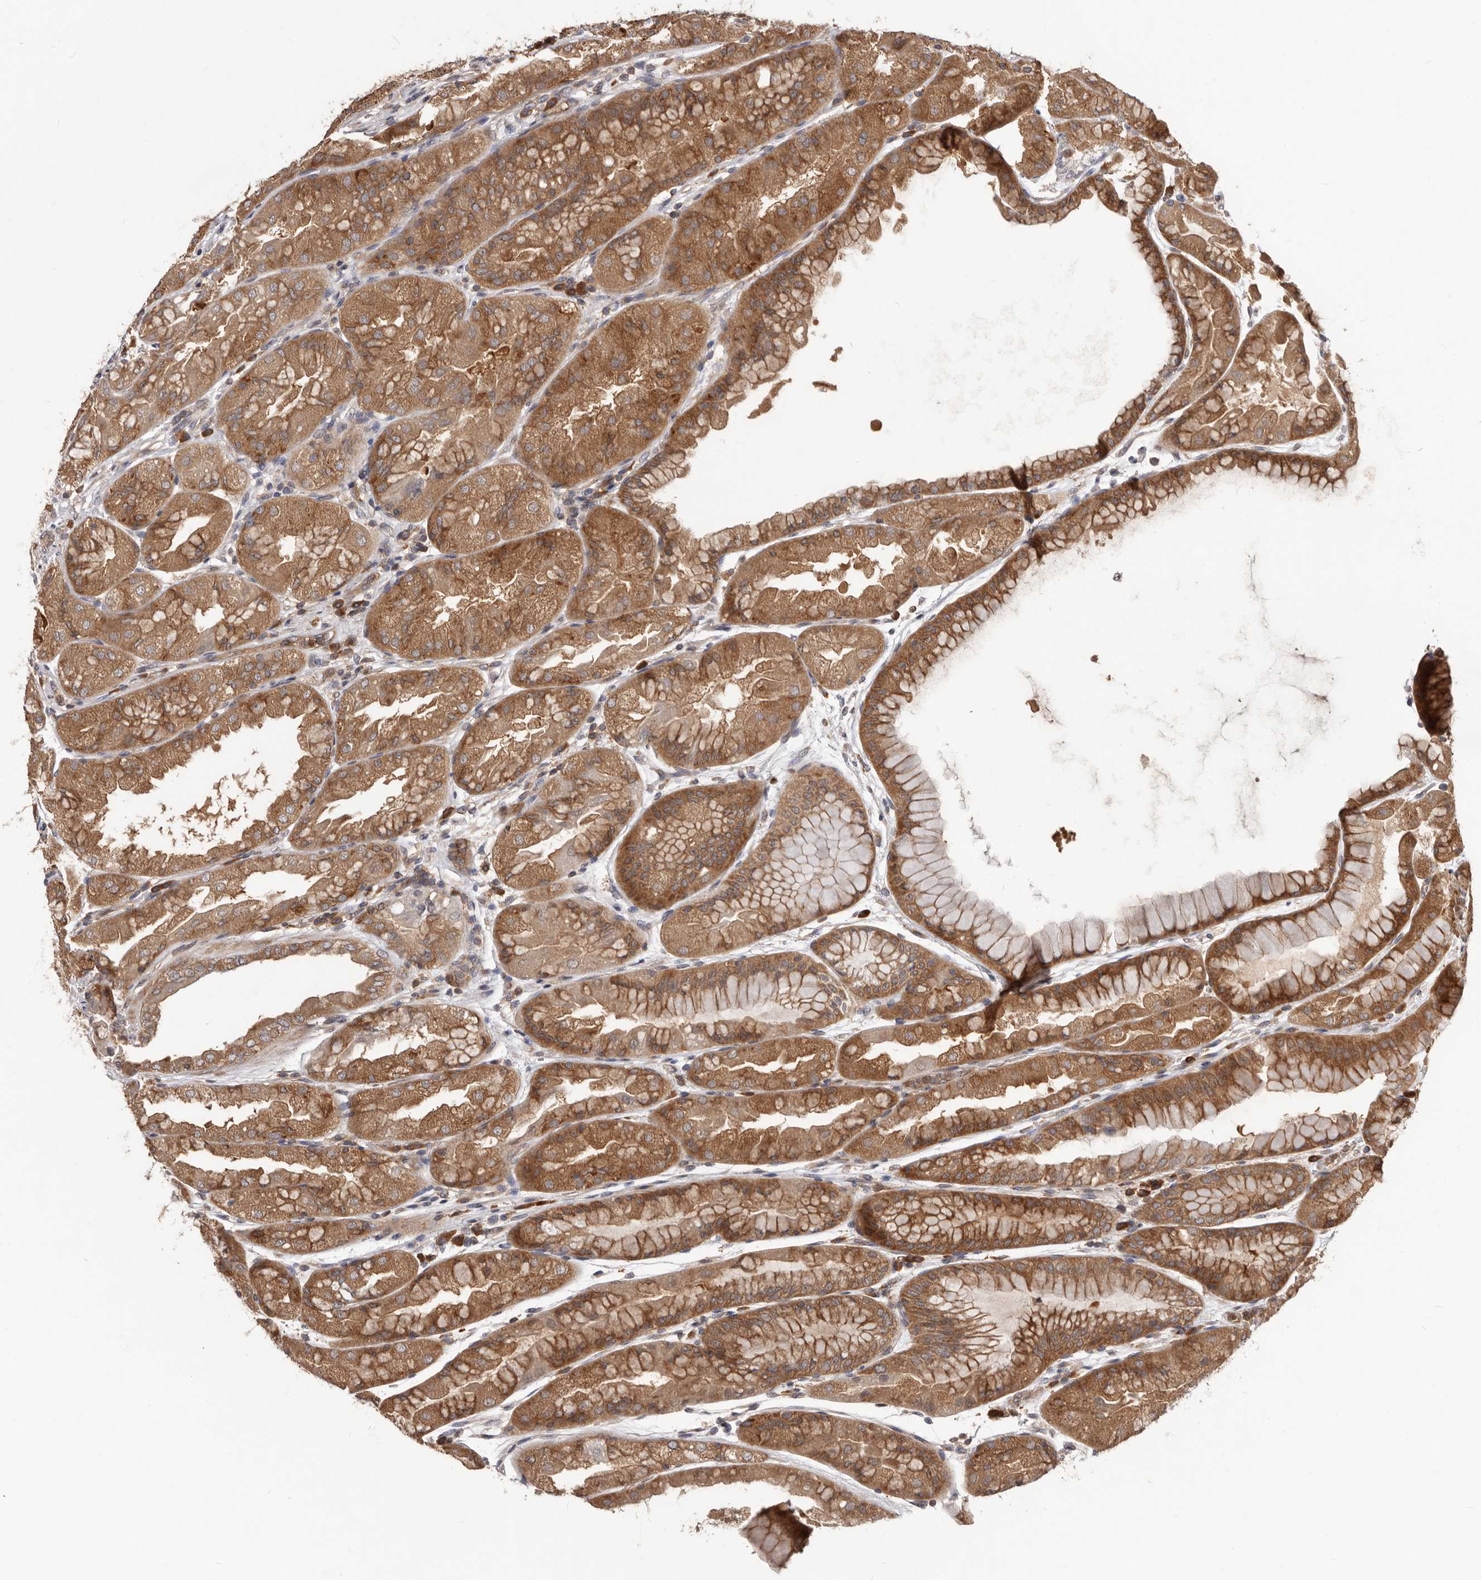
{"staining": {"intensity": "strong", "quantity": ">75%", "location": "cytoplasmic/membranous"}, "tissue": "stomach", "cell_type": "Glandular cells", "image_type": "normal", "snomed": [{"axis": "morphology", "description": "Normal tissue, NOS"}, {"axis": "topography", "description": "Stomach, upper"}], "caption": "A high amount of strong cytoplasmic/membranous expression is identified in about >75% of glandular cells in normal stomach. (DAB IHC with brightfield microscopy, high magnification).", "gene": "HBS1L", "patient": {"sex": "male", "age": 47}}